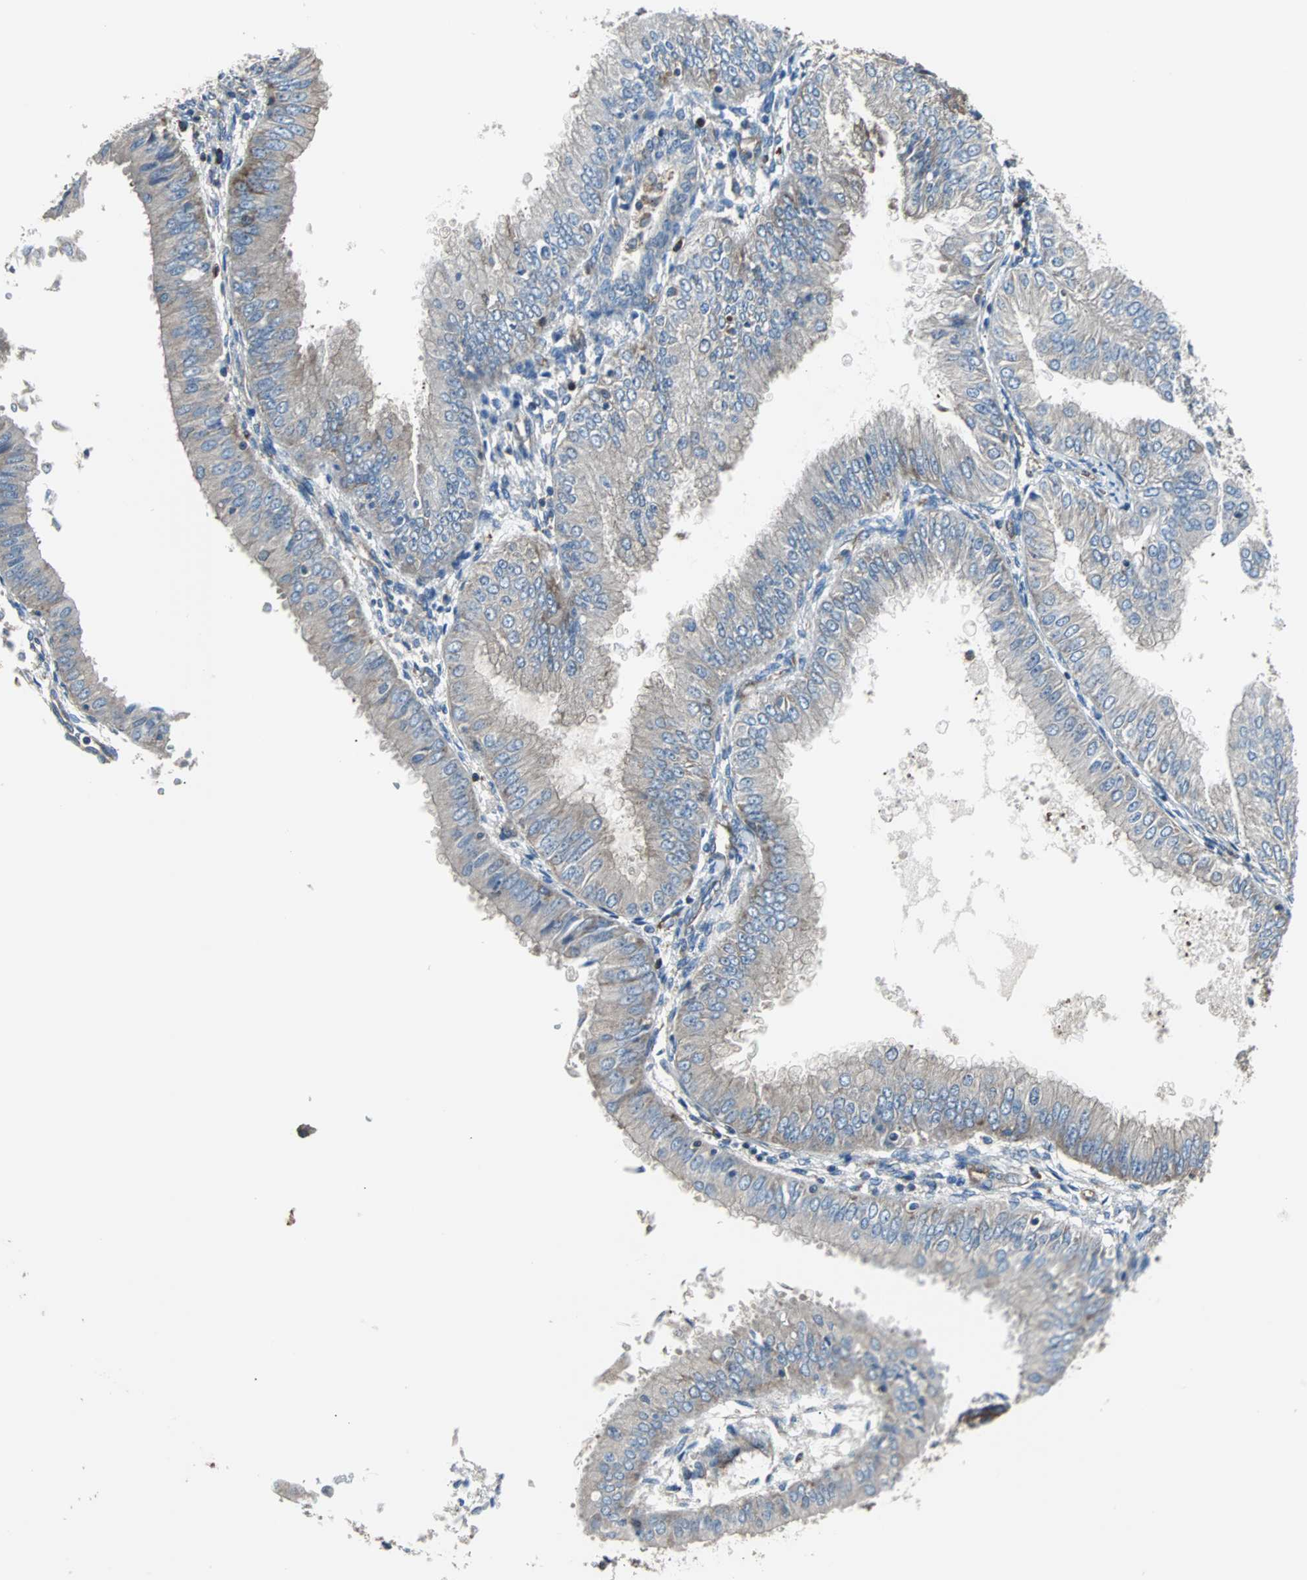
{"staining": {"intensity": "weak", "quantity": ">75%", "location": "cytoplasmic/membranous"}, "tissue": "endometrial cancer", "cell_type": "Tumor cells", "image_type": "cancer", "snomed": [{"axis": "morphology", "description": "Adenocarcinoma, NOS"}, {"axis": "topography", "description": "Endometrium"}], "caption": "IHC image of human endometrial cancer (adenocarcinoma) stained for a protein (brown), which shows low levels of weak cytoplasmic/membranous staining in approximately >75% of tumor cells.", "gene": "PLCG2", "patient": {"sex": "female", "age": 53}}